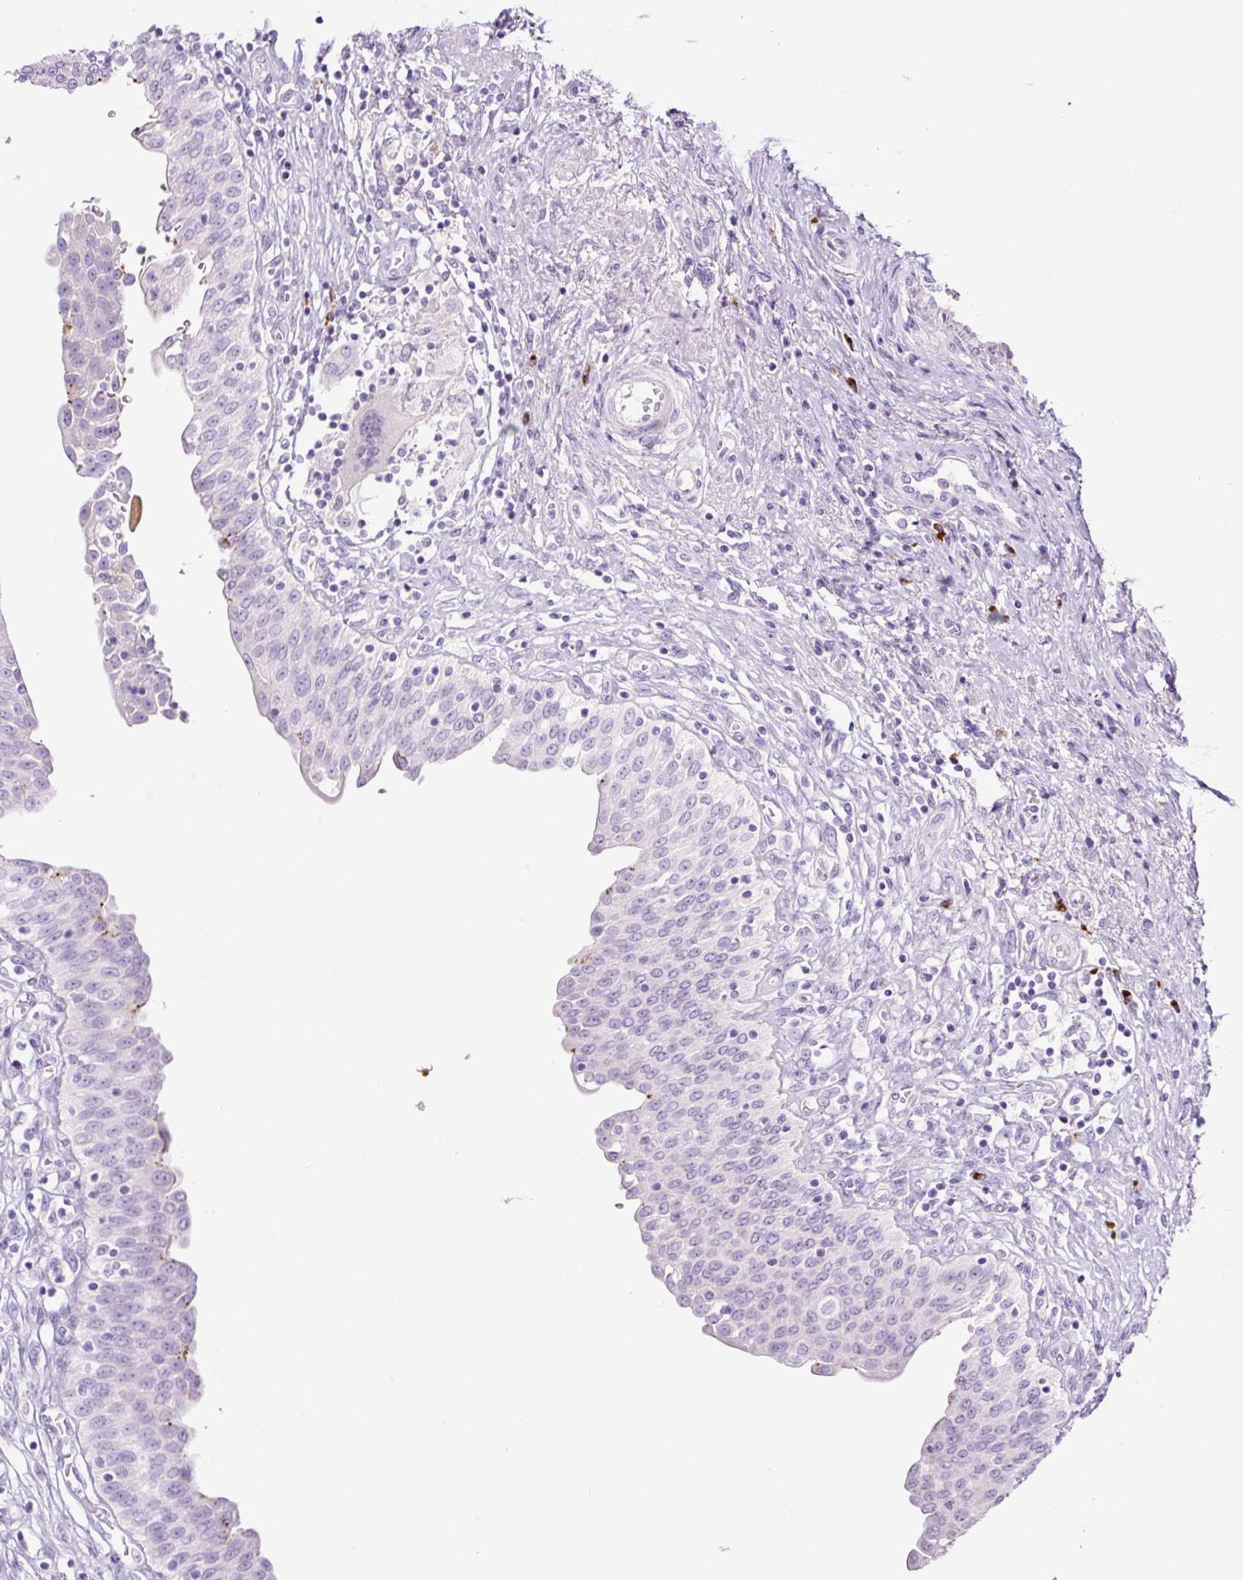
{"staining": {"intensity": "negative", "quantity": "none", "location": "none"}, "tissue": "urinary bladder", "cell_type": "Urothelial cells", "image_type": "normal", "snomed": [{"axis": "morphology", "description": "Normal tissue, NOS"}, {"axis": "topography", "description": "Urinary bladder"}], "caption": "A high-resolution photomicrograph shows IHC staining of normal urinary bladder, which reveals no significant expression in urothelial cells.", "gene": "RNF212B", "patient": {"sex": "male", "age": 71}}